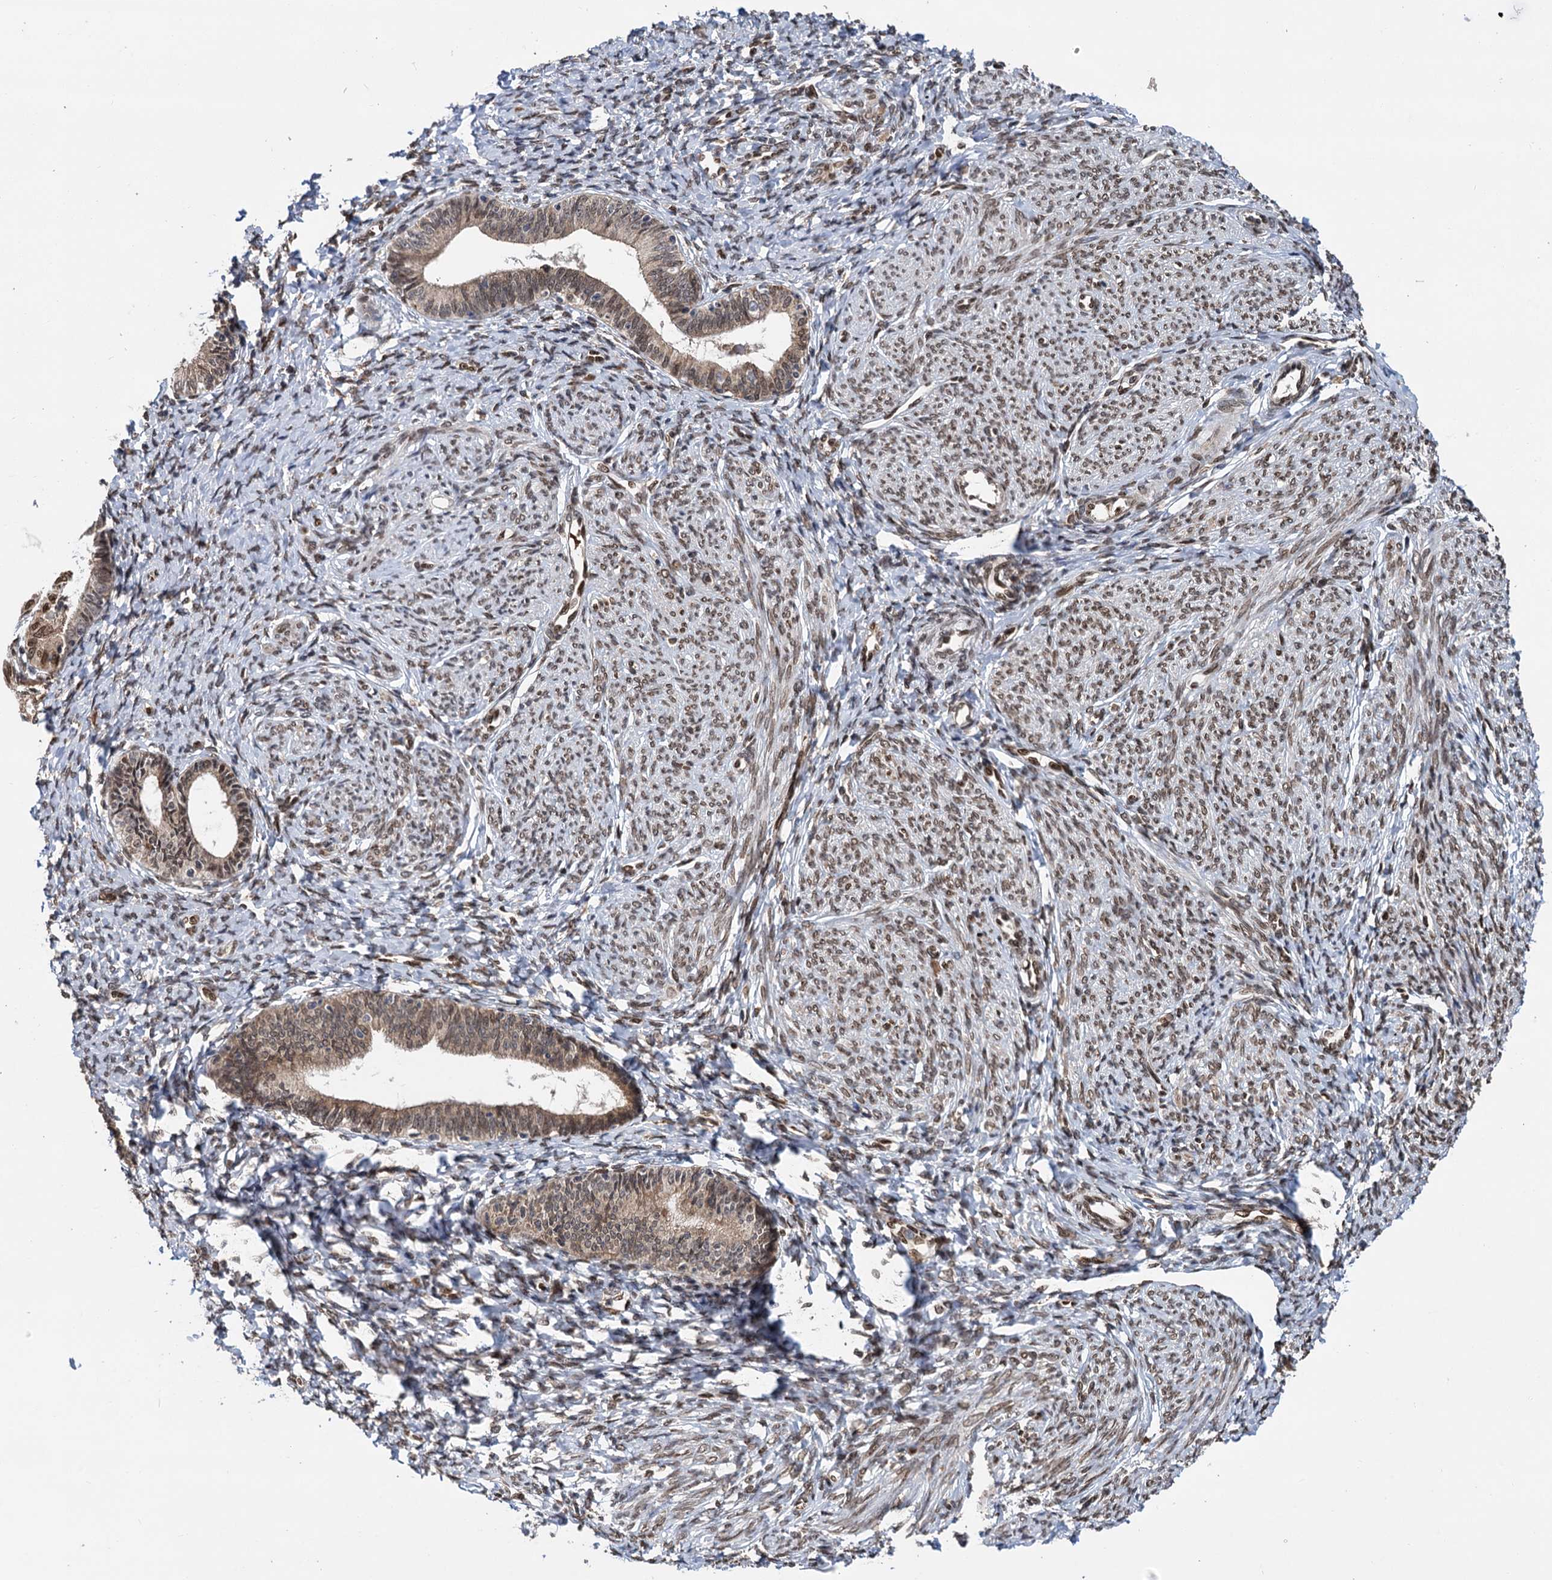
{"staining": {"intensity": "weak", "quantity": "25%-75%", "location": "nuclear"}, "tissue": "endometrium", "cell_type": "Cells in endometrial stroma", "image_type": "normal", "snomed": [{"axis": "morphology", "description": "Normal tissue, NOS"}, {"axis": "topography", "description": "Endometrium"}], "caption": "Approximately 25%-75% of cells in endometrial stroma in normal human endometrium display weak nuclear protein expression as visualized by brown immunohistochemical staining.", "gene": "MESD", "patient": {"sex": "female", "age": 72}}